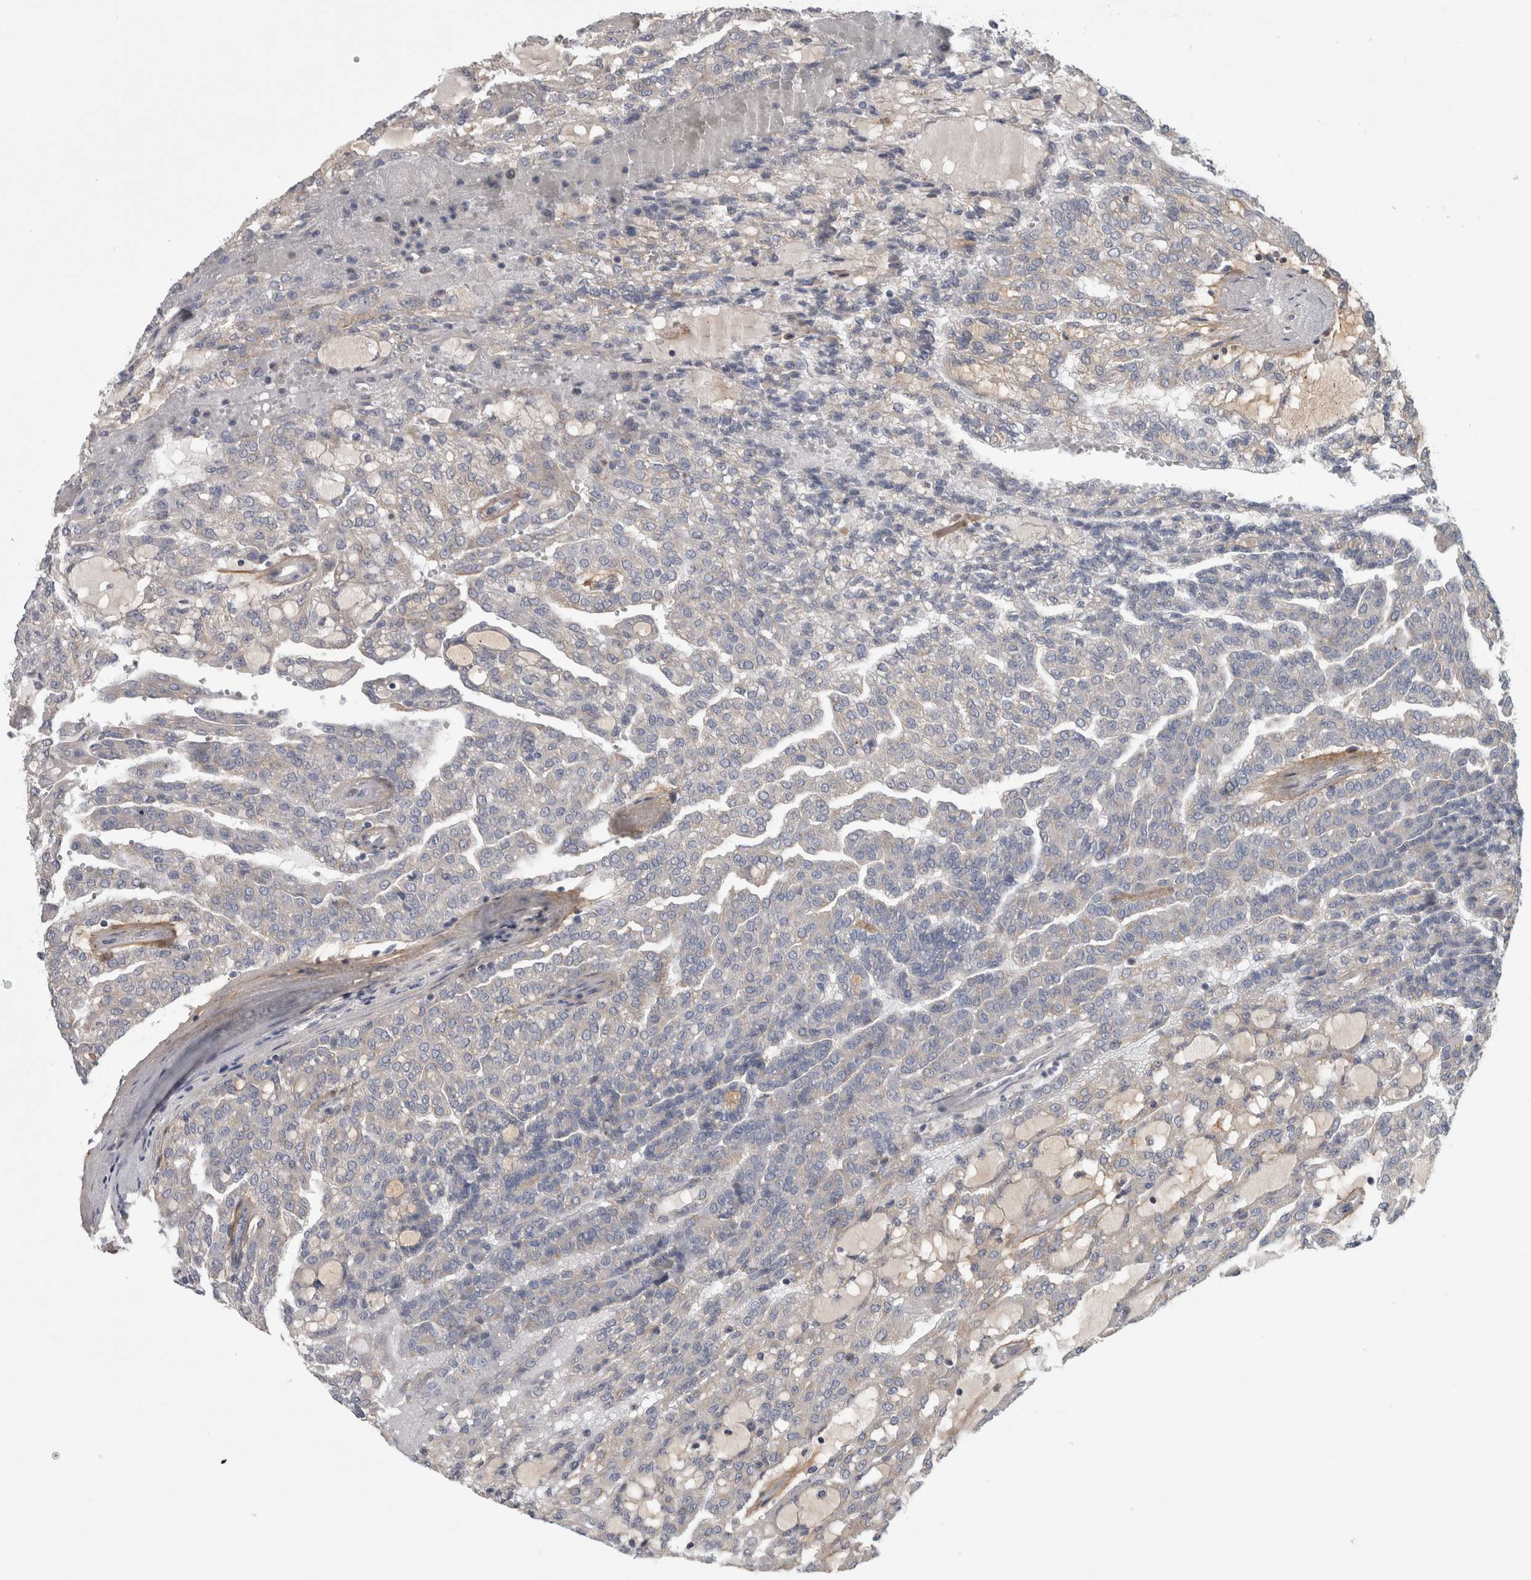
{"staining": {"intensity": "negative", "quantity": "none", "location": "none"}, "tissue": "renal cancer", "cell_type": "Tumor cells", "image_type": "cancer", "snomed": [{"axis": "morphology", "description": "Adenocarcinoma, NOS"}, {"axis": "topography", "description": "Kidney"}], "caption": "High power microscopy histopathology image of an immunohistochemistry (IHC) histopathology image of renal adenocarcinoma, revealing no significant expression in tumor cells.", "gene": "ATXN2", "patient": {"sex": "male", "age": 63}}